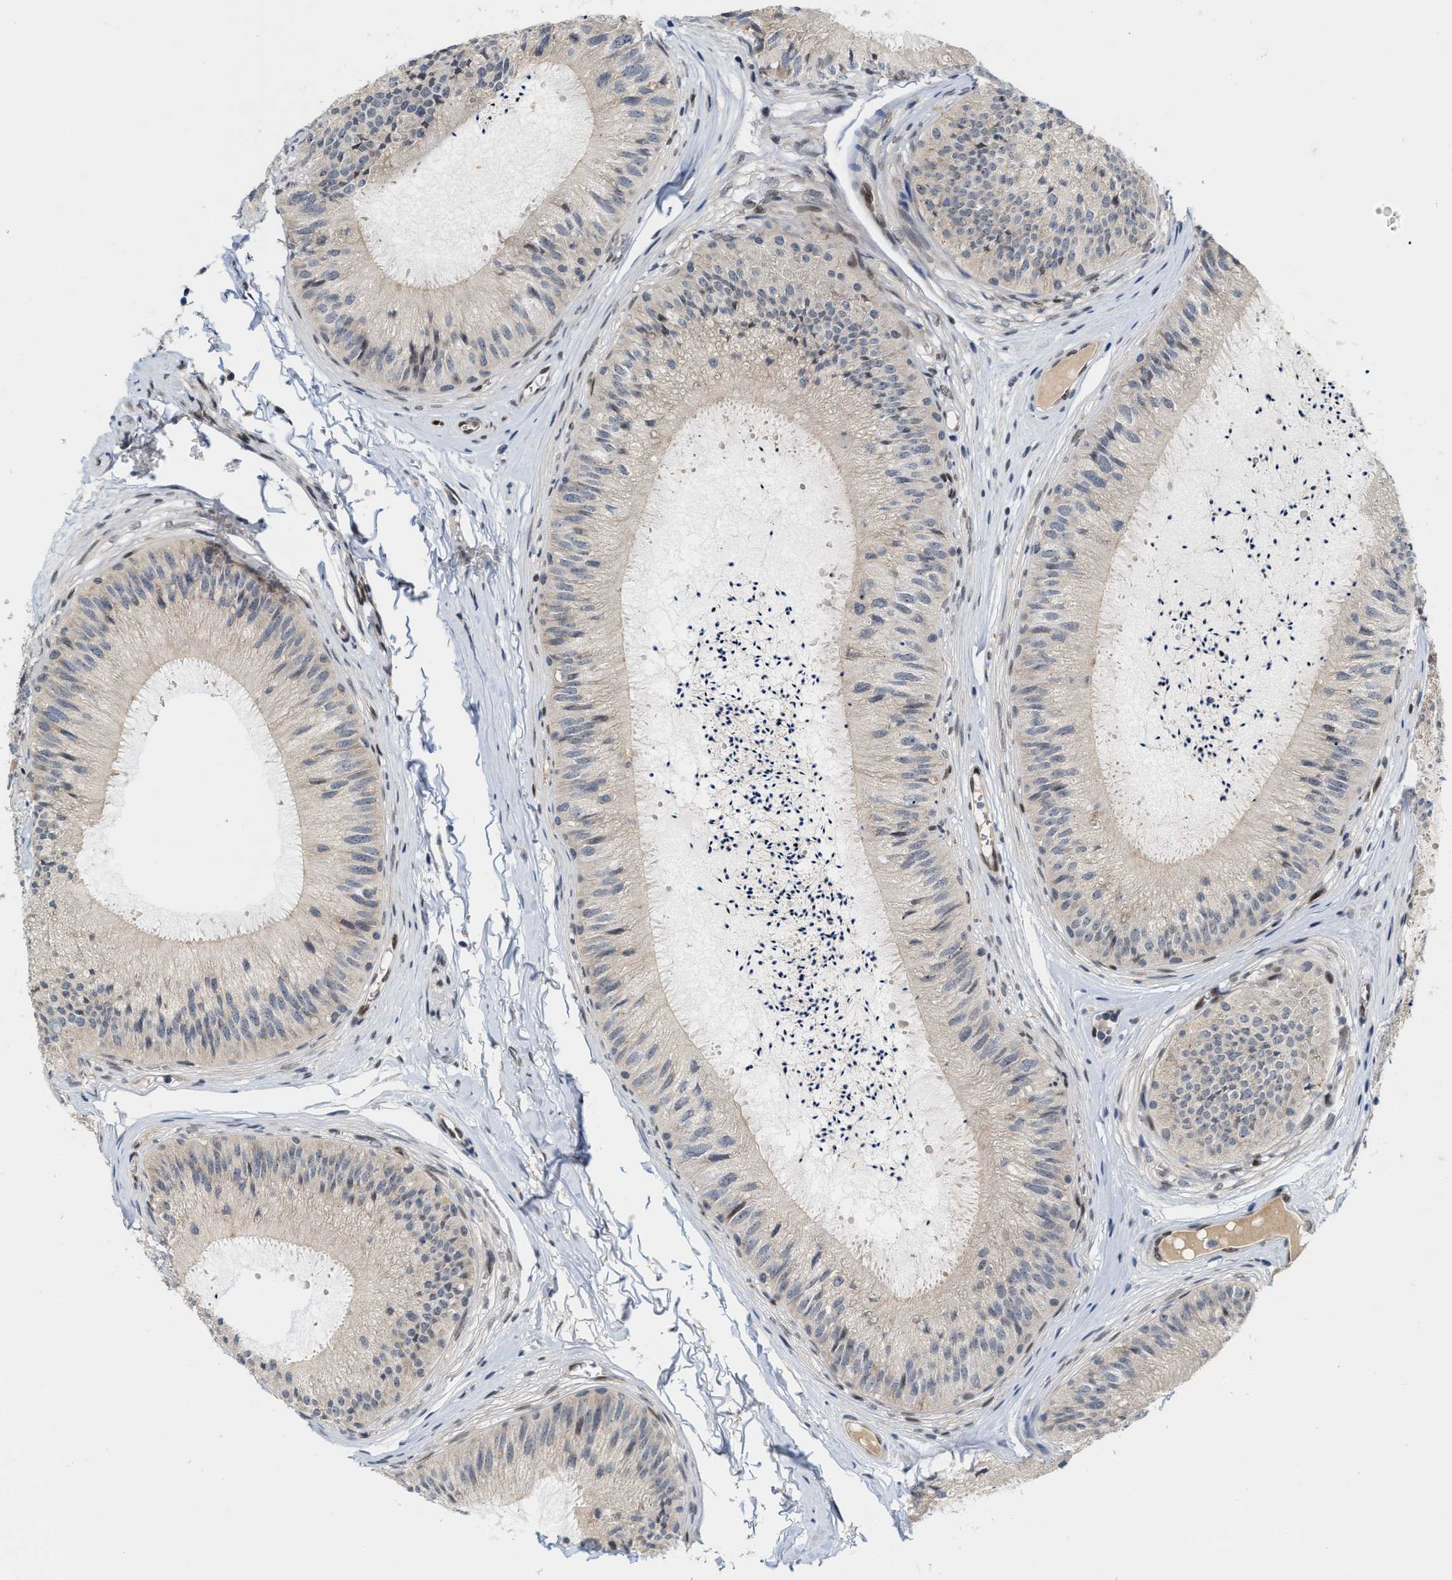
{"staining": {"intensity": "weak", "quantity": "<25%", "location": "cytoplasmic/membranous"}, "tissue": "epididymis", "cell_type": "Glandular cells", "image_type": "normal", "snomed": [{"axis": "morphology", "description": "Normal tissue, NOS"}, {"axis": "topography", "description": "Epididymis"}], "caption": "High power microscopy photomicrograph of an immunohistochemistry (IHC) micrograph of benign epididymis, revealing no significant positivity in glandular cells.", "gene": "TCF4", "patient": {"sex": "male", "age": 31}}